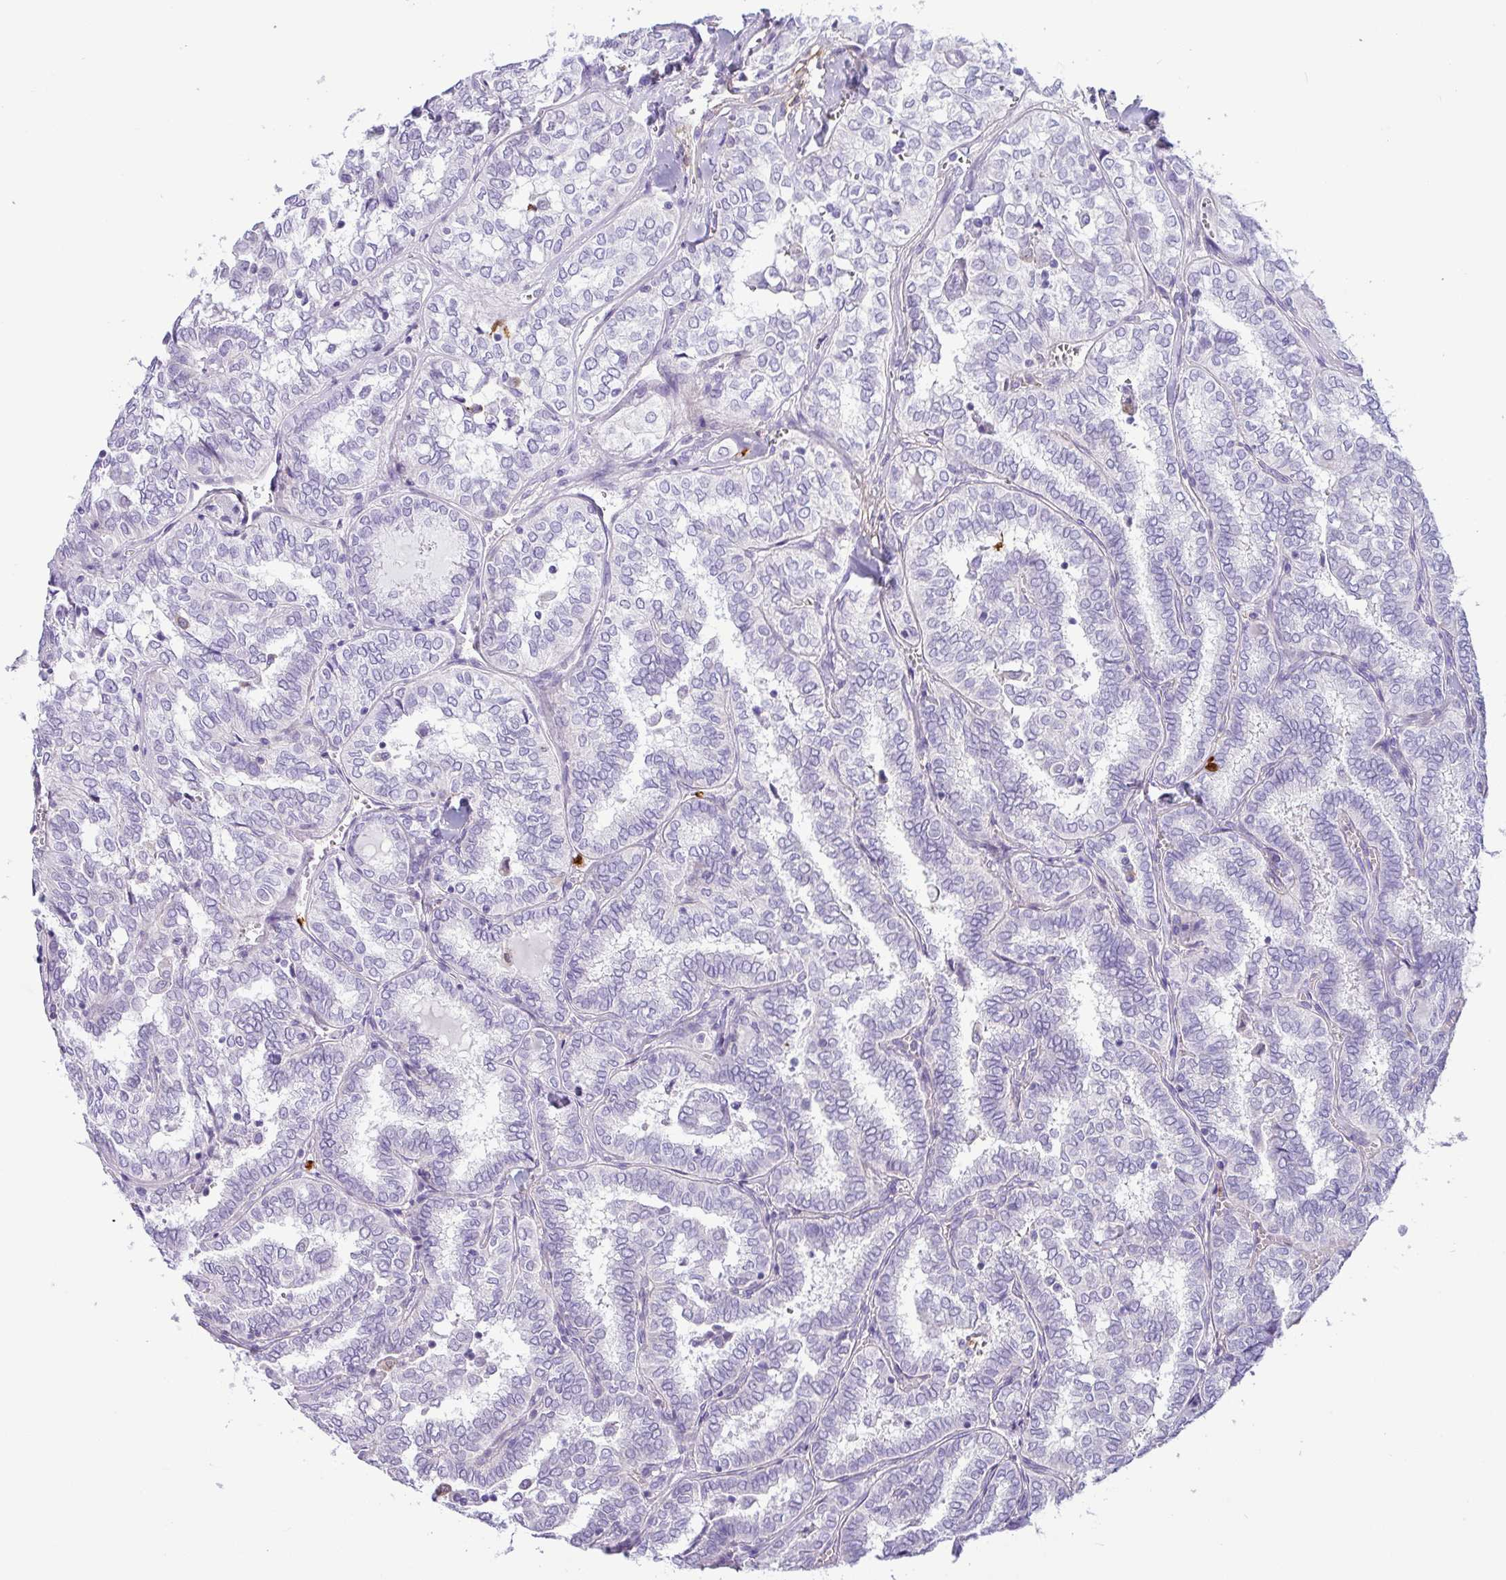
{"staining": {"intensity": "negative", "quantity": "none", "location": "none"}, "tissue": "thyroid cancer", "cell_type": "Tumor cells", "image_type": "cancer", "snomed": [{"axis": "morphology", "description": "Papillary adenocarcinoma, NOS"}, {"axis": "topography", "description": "Thyroid gland"}], "caption": "An IHC image of thyroid cancer (papillary adenocarcinoma) is shown. There is no staining in tumor cells of thyroid cancer (papillary adenocarcinoma). (Brightfield microscopy of DAB immunohistochemistry (IHC) at high magnification).", "gene": "SH2D3C", "patient": {"sex": "female", "age": 30}}